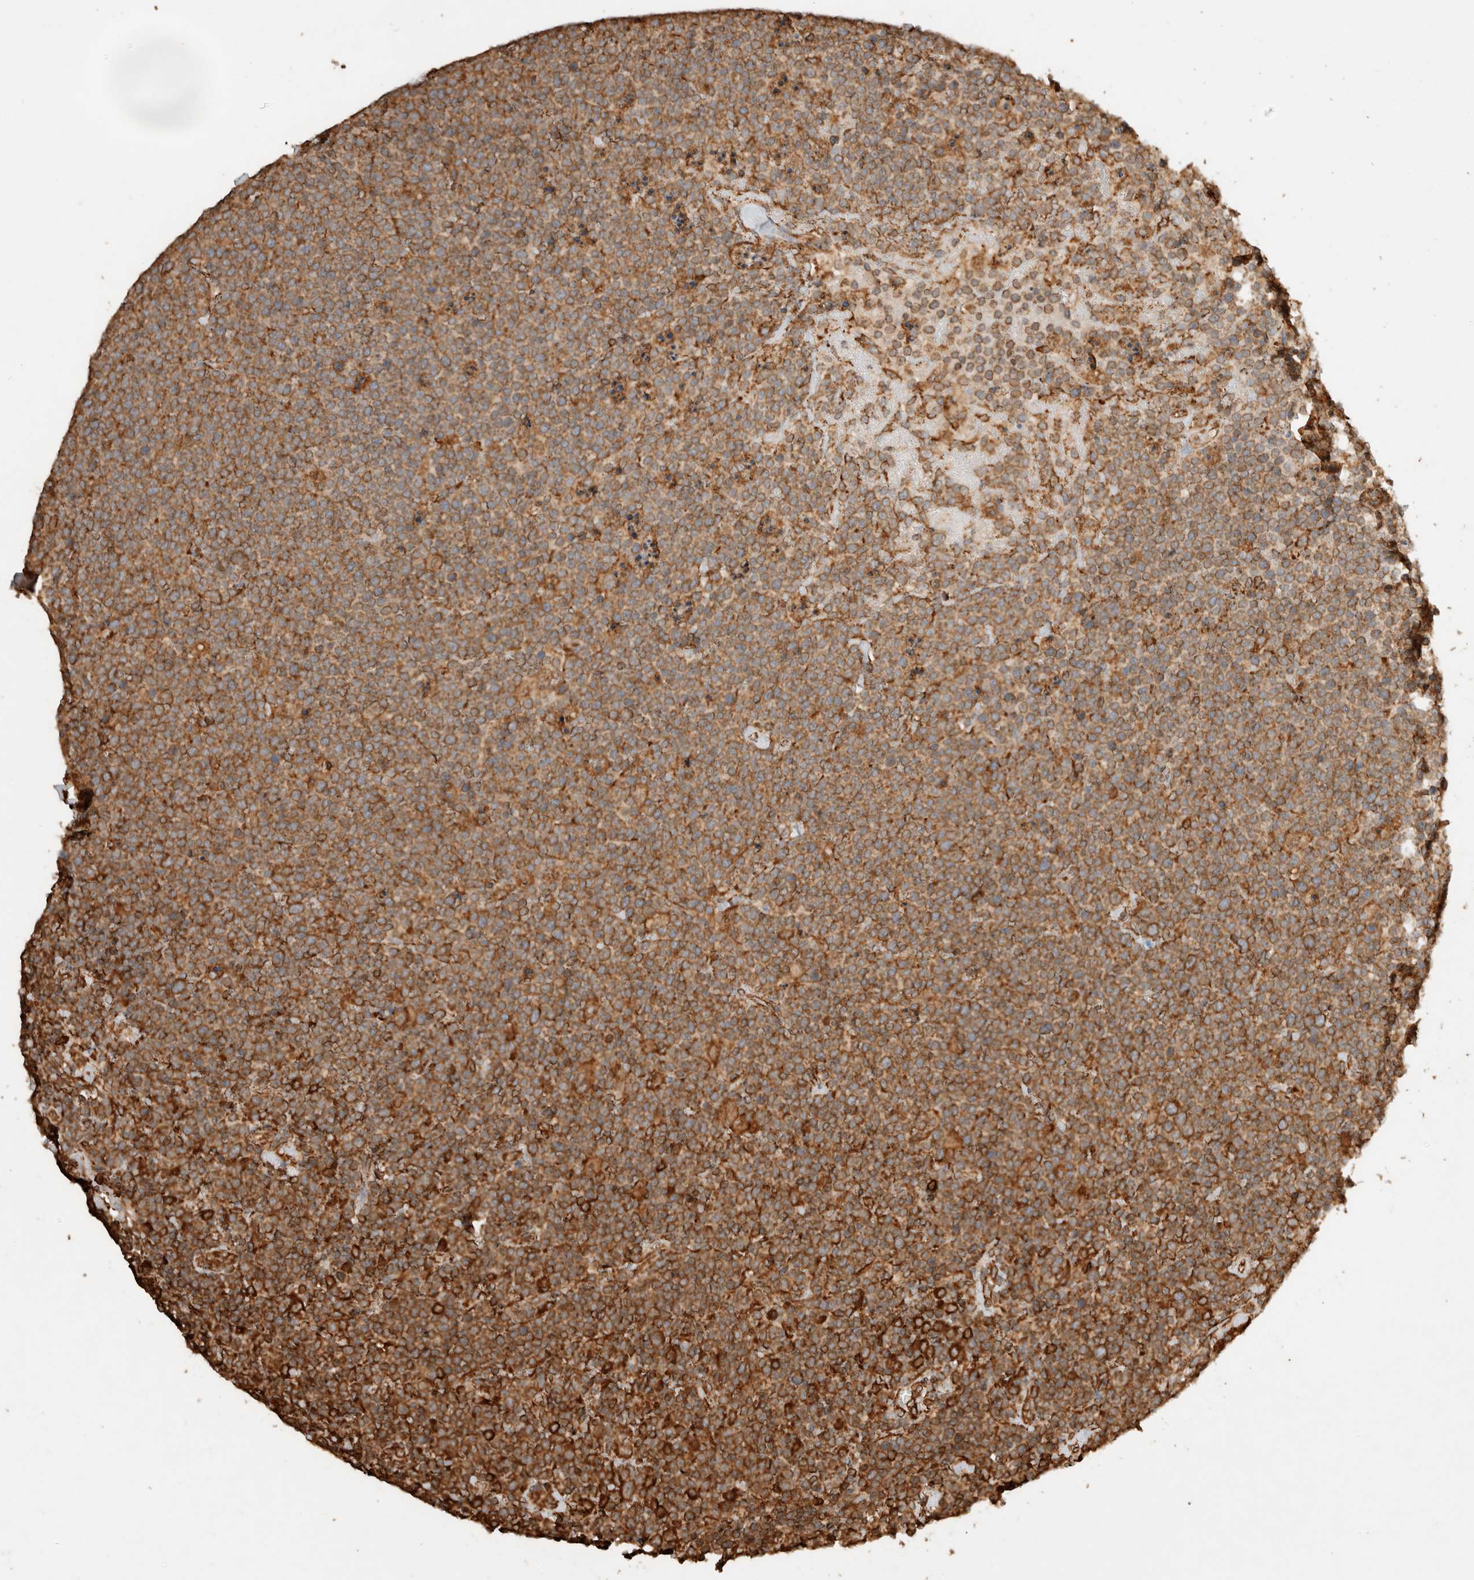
{"staining": {"intensity": "moderate", "quantity": ">75%", "location": "cytoplasmic/membranous"}, "tissue": "lymphoma", "cell_type": "Tumor cells", "image_type": "cancer", "snomed": [{"axis": "morphology", "description": "Malignant lymphoma, non-Hodgkin's type, High grade"}, {"axis": "topography", "description": "Lymph node"}], "caption": "Moderate cytoplasmic/membranous staining for a protein is identified in approximately >75% of tumor cells of lymphoma using immunohistochemistry (IHC).", "gene": "ERAP1", "patient": {"sex": "male", "age": 61}}